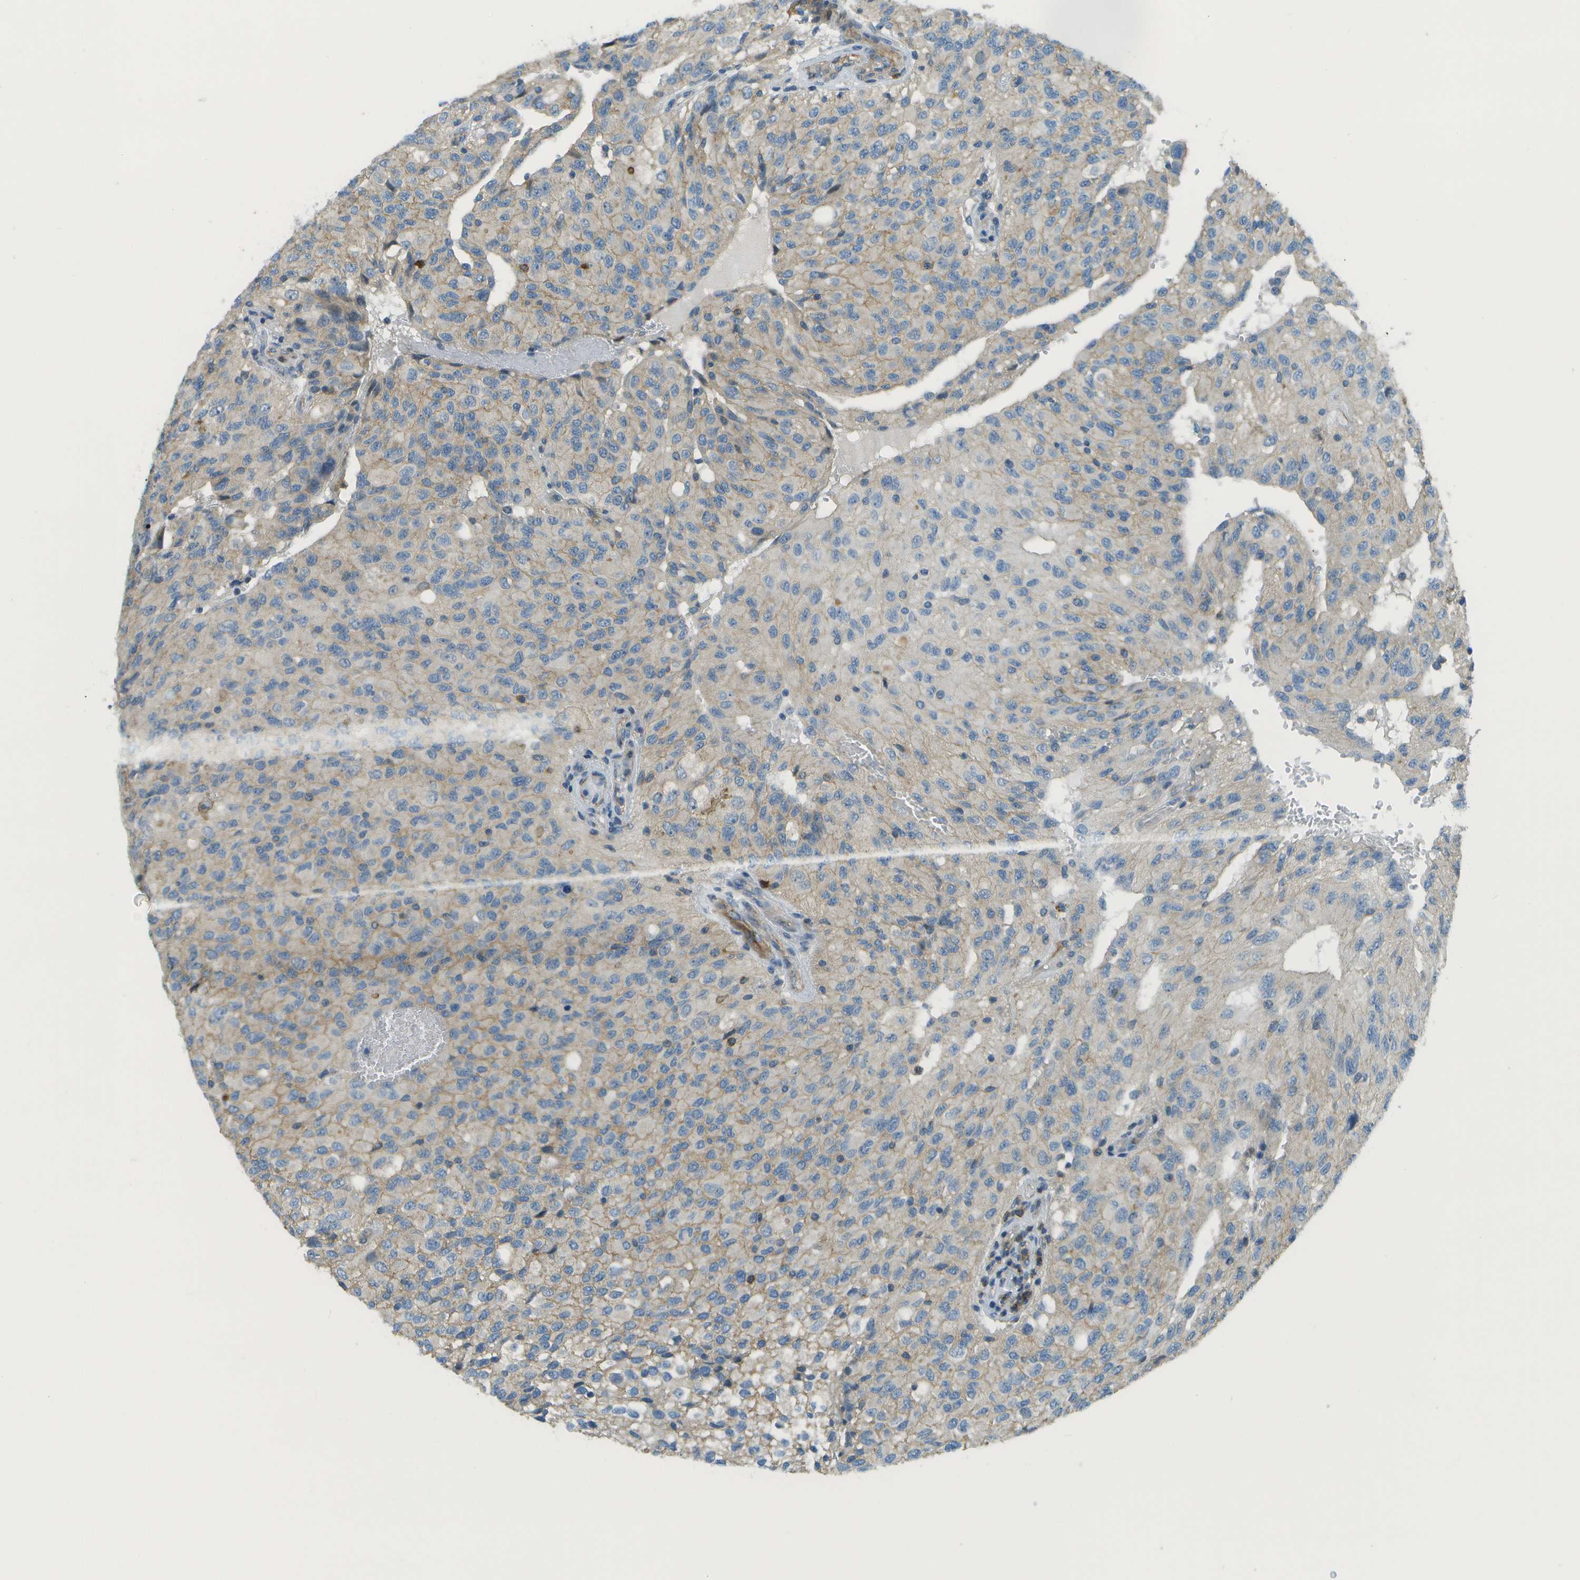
{"staining": {"intensity": "negative", "quantity": "none", "location": "none"}, "tissue": "glioma", "cell_type": "Tumor cells", "image_type": "cancer", "snomed": [{"axis": "morphology", "description": "Glioma, malignant, High grade"}, {"axis": "topography", "description": "Brain"}], "caption": "Immunohistochemistry of human malignant glioma (high-grade) shows no staining in tumor cells.", "gene": "MYH11", "patient": {"sex": "male", "age": 32}}